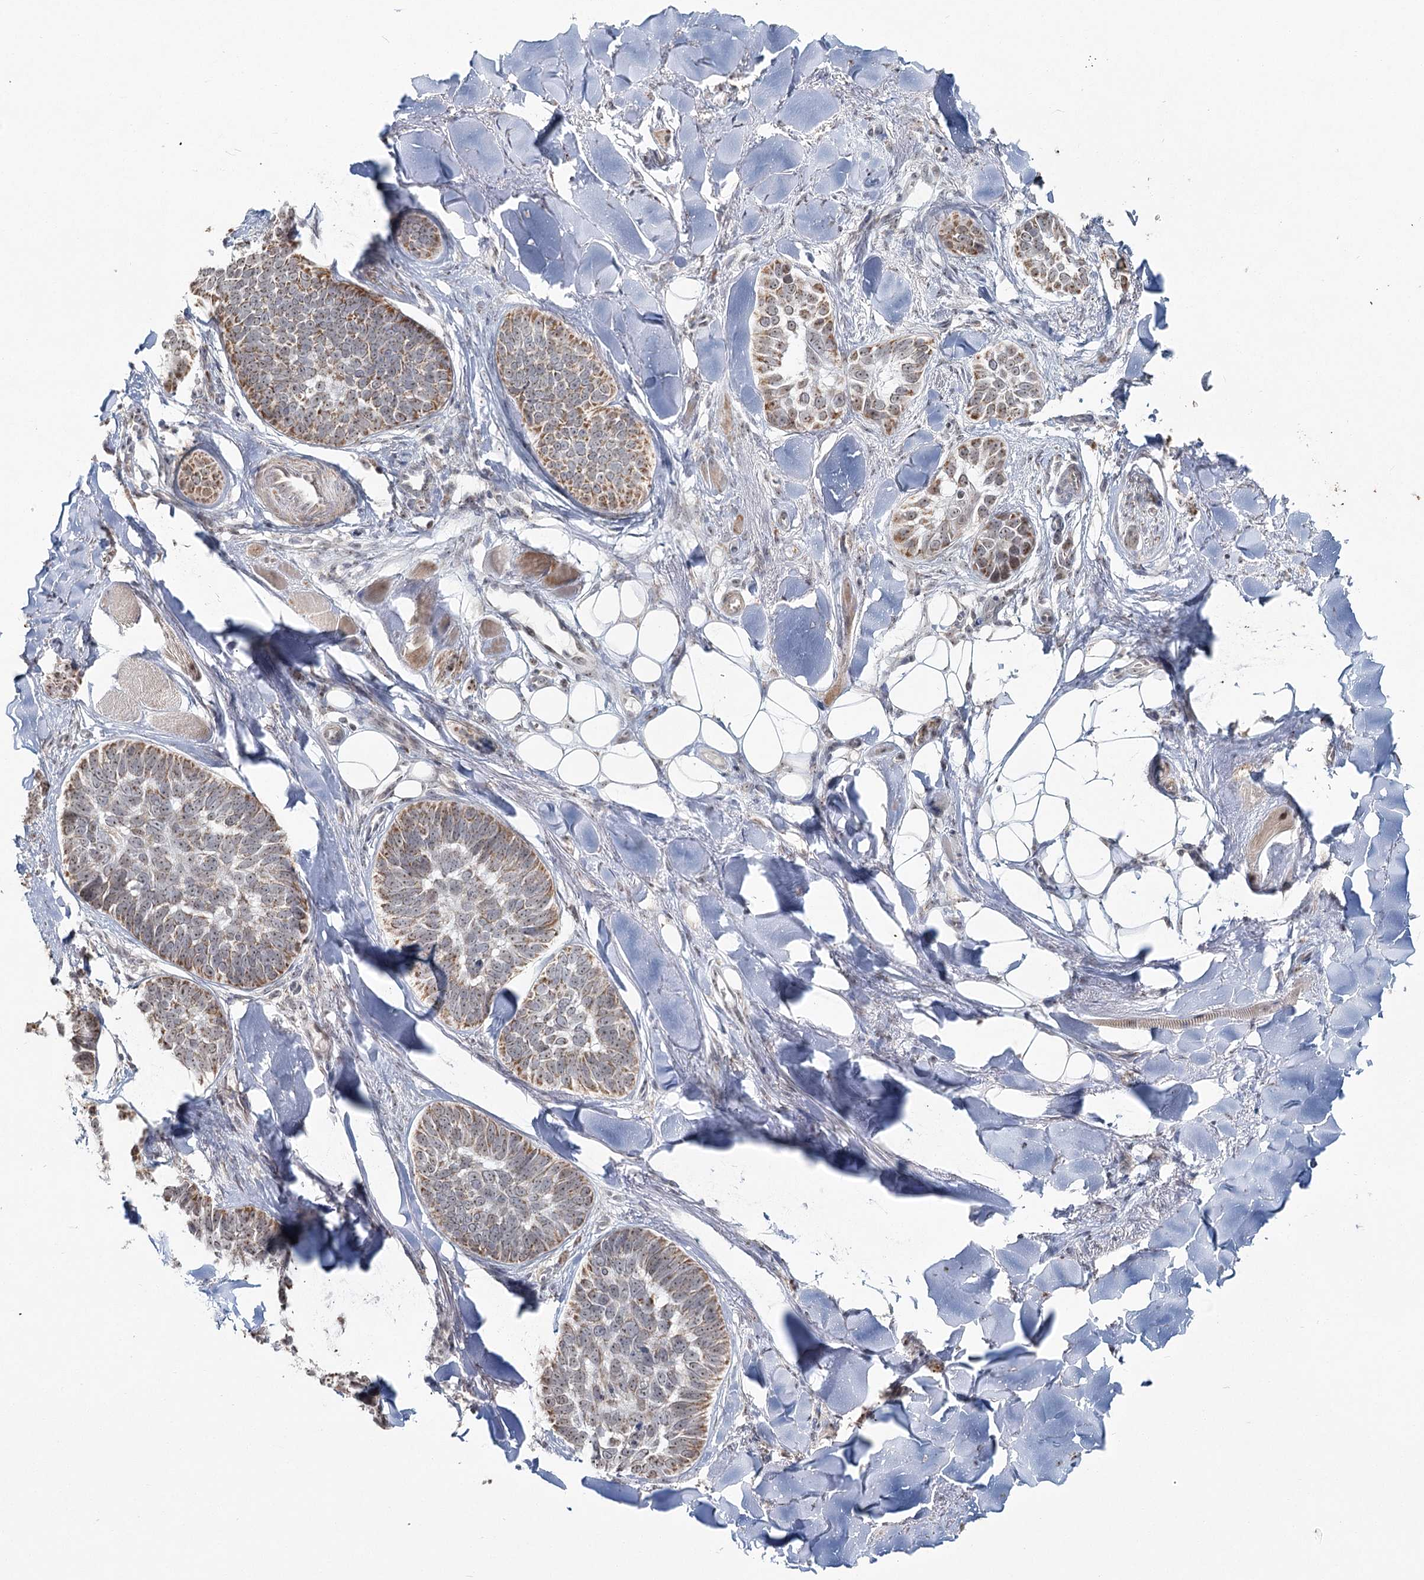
{"staining": {"intensity": "moderate", "quantity": ">75%", "location": "cytoplasmic/membranous,nuclear"}, "tissue": "skin cancer", "cell_type": "Tumor cells", "image_type": "cancer", "snomed": [{"axis": "morphology", "description": "Basal cell carcinoma"}, {"axis": "topography", "description": "Skin"}], "caption": "Protein staining by immunohistochemistry (IHC) demonstrates moderate cytoplasmic/membranous and nuclear staining in approximately >75% of tumor cells in skin cancer (basal cell carcinoma).", "gene": "ATAD1", "patient": {"sex": "male", "age": 62}}